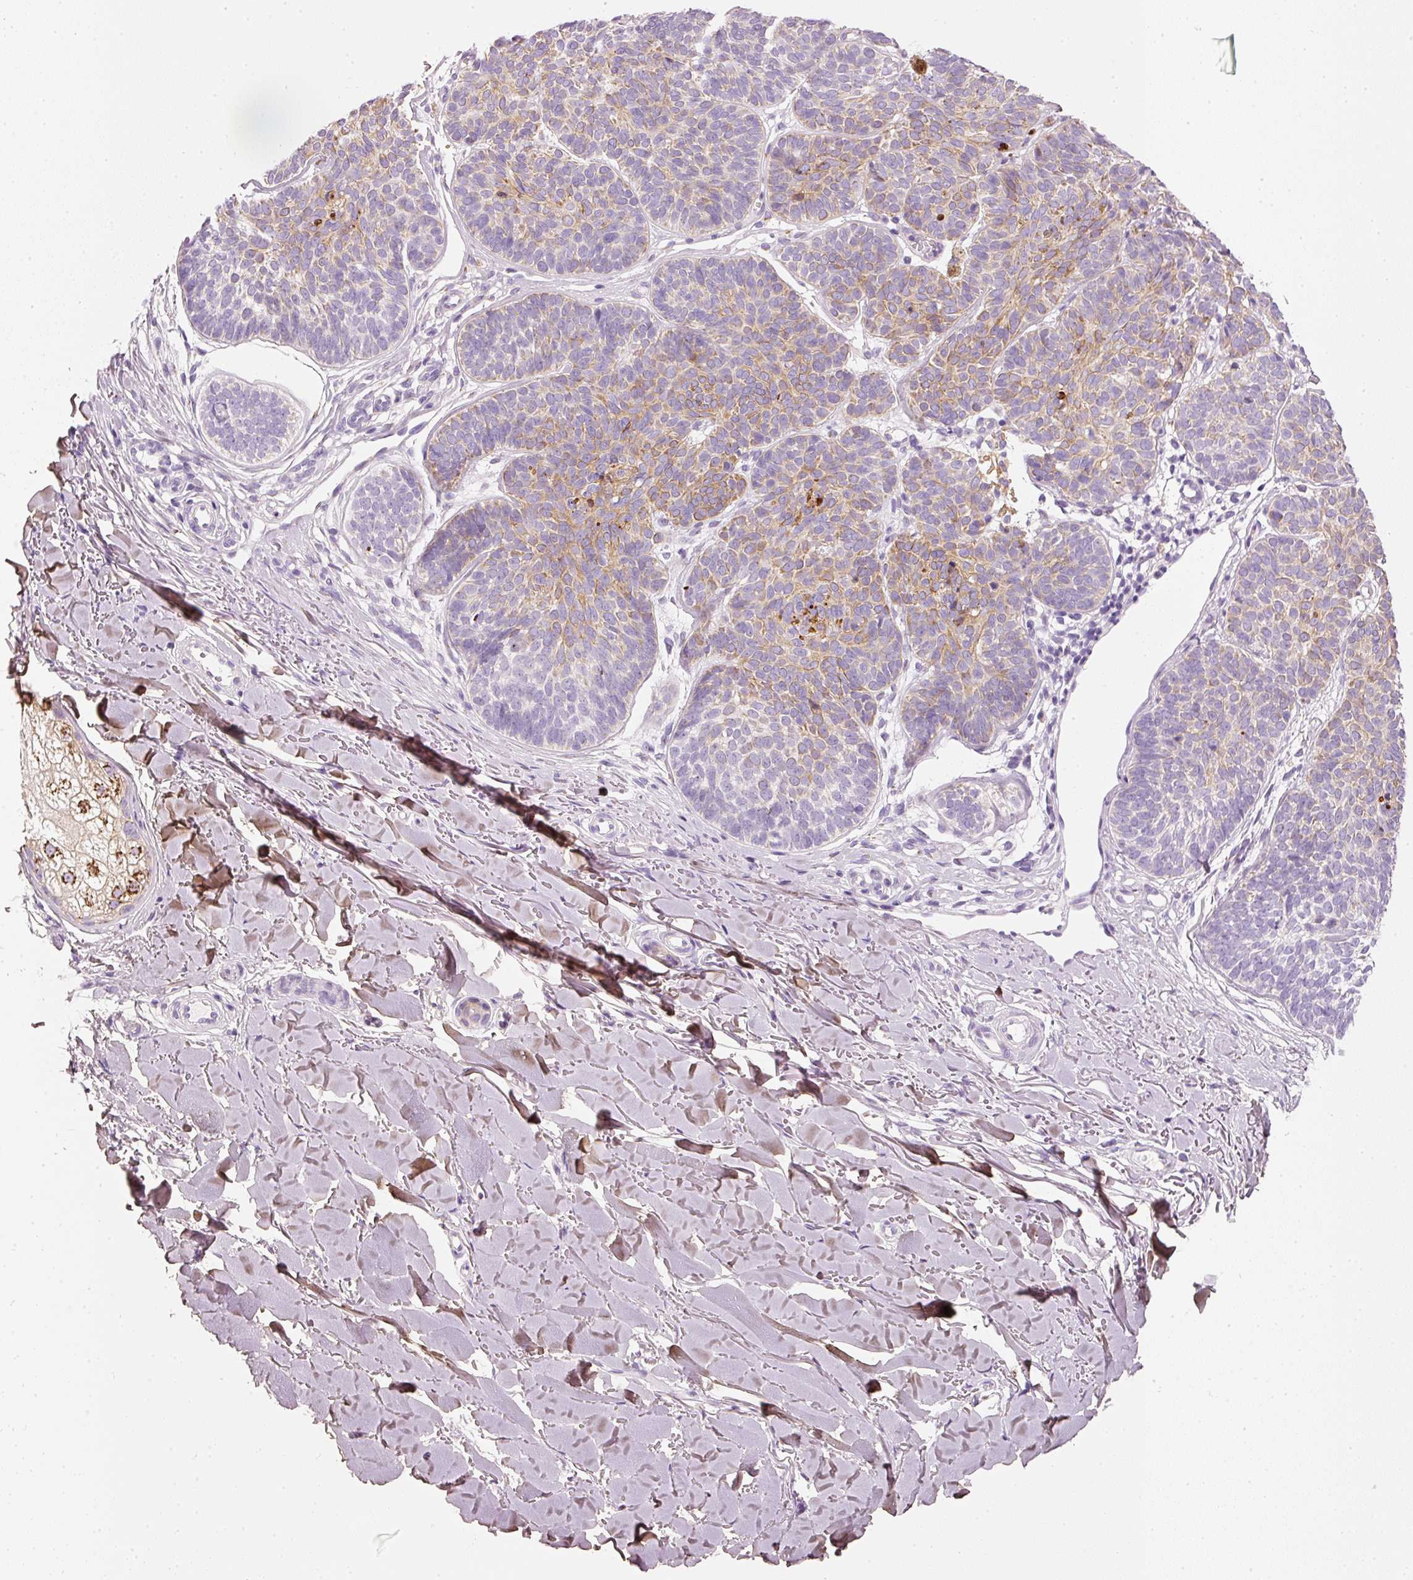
{"staining": {"intensity": "moderate", "quantity": "25%-75%", "location": "cytoplasmic/membranous"}, "tissue": "skin cancer", "cell_type": "Tumor cells", "image_type": "cancer", "snomed": [{"axis": "morphology", "description": "Basal cell carcinoma"}, {"axis": "topography", "description": "Skin"}, {"axis": "topography", "description": "Skin of neck"}, {"axis": "topography", "description": "Skin of shoulder"}, {"axis": "topography", "description": "Skin of back"}], "caption": "The histopathology image exhibits staining of skin basal cell carcinoma, revealing moderate cytoplasmic/membranous protein positivity (brown color) within tumor cells.", "gene": "PDXDC1", "patient": {"sex": "male", "age": 80}}